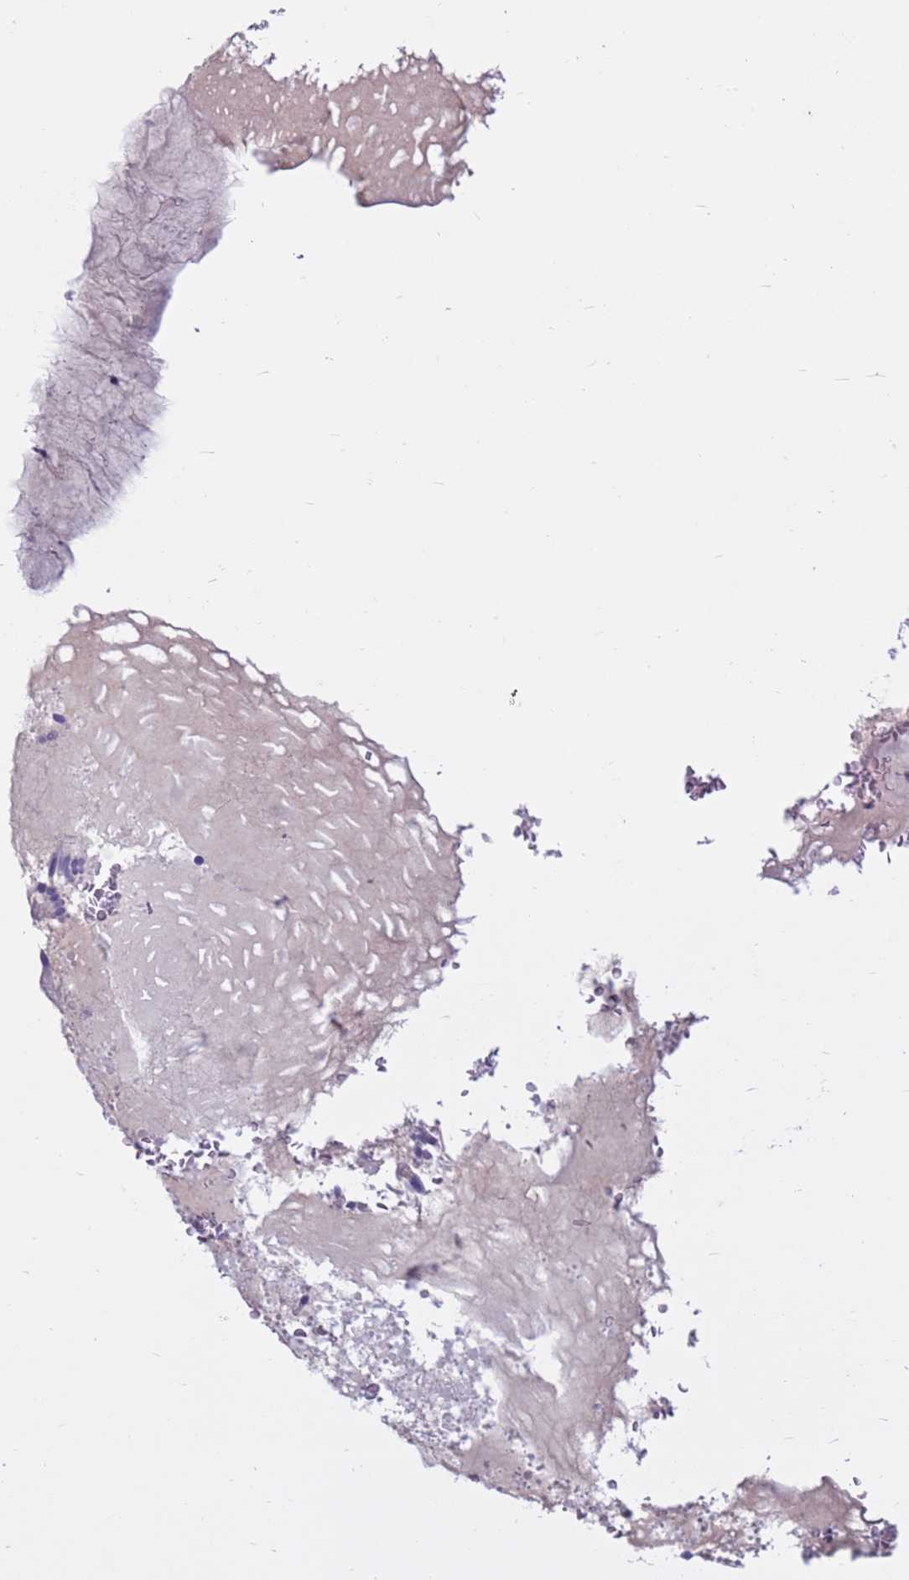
{"staining": {"intensity": "negative", "quantity": "none", "location": "none"}, "tissue": "bronchus", "cell_type": "Respiratory epithelial cells", "image_type": "normal", "snomed": [{"axis": "morphology", "description": "Normal tissue, NOS"}, {"axis": "topography", "description": "Bronchus"}], "caption": "Bronchus was stained to show a protein in brown. There is no significant expression in respiratory epithelial cells. (Immunohistochemistry, brightfield microscopy, high magnification).", "gene": "CDK2AP2", "patient": {"sex": "male", "age": 70}}